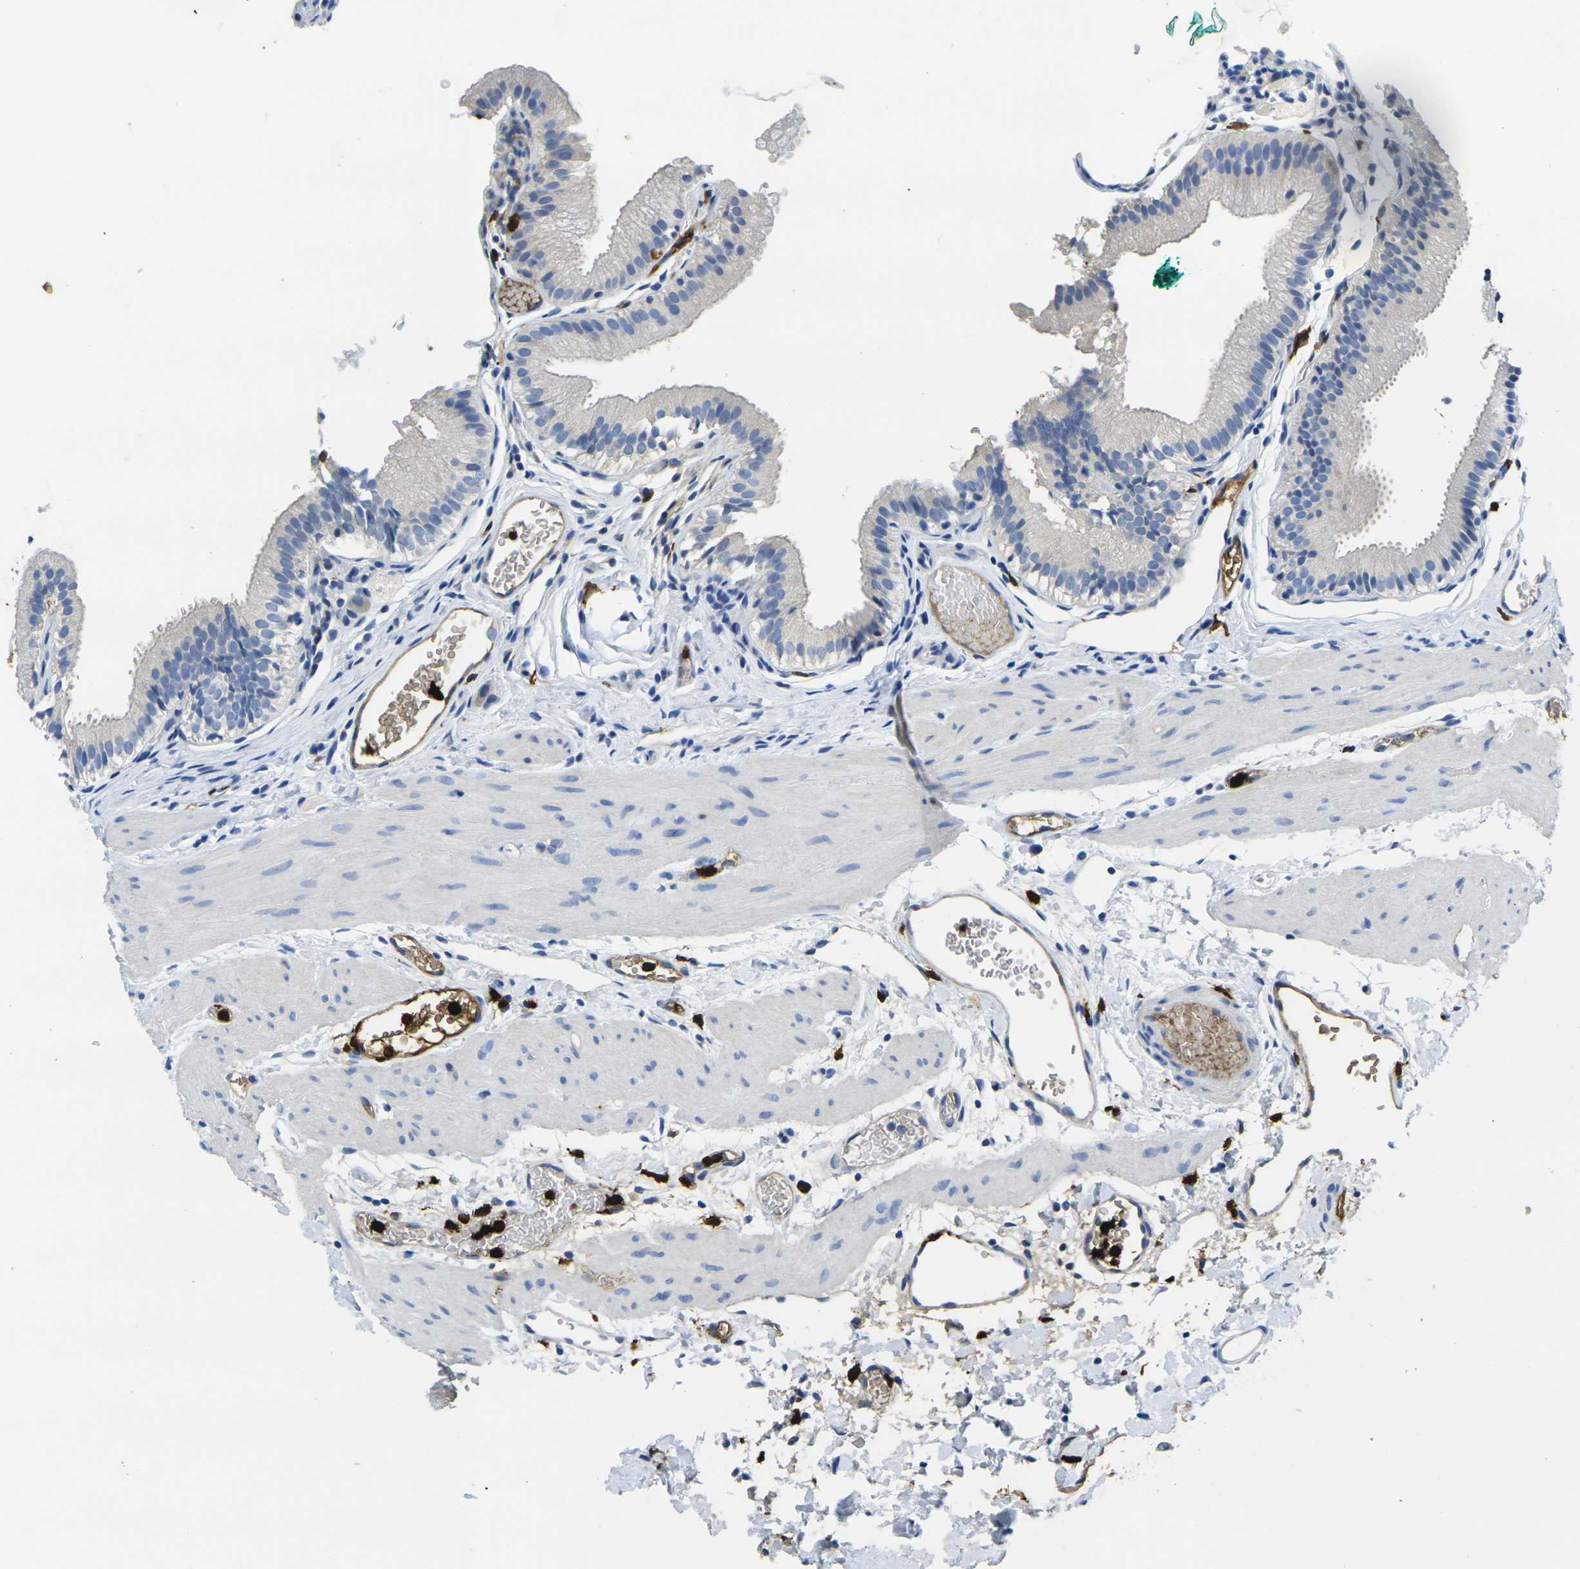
{"staining": {"intensity": "weak", "quantity": "25%-75%", "location": "cytoplasmic/membranous"}, "tissue": "gallbladder", "cell_type": "Glandular cells", "image_type": "normal", "snomed": [{"axis": "morphology", "description": "Normal tissue, NOS"}, {"axis": "topography", "description": "Gallbladder"}], "caption": "A brown stain highlights weak cytoplasmic/membranous positivity of a protein in glandular cells of benign gallbladder. The staining is performed using DAB (3,3'-diaminobenzidine) brown chromogen to label protein expression. The nuclei are counter-stained blue using hematoxylin.", "gene": "S100A9", "patient": {"sex": "female", "age": 26}}